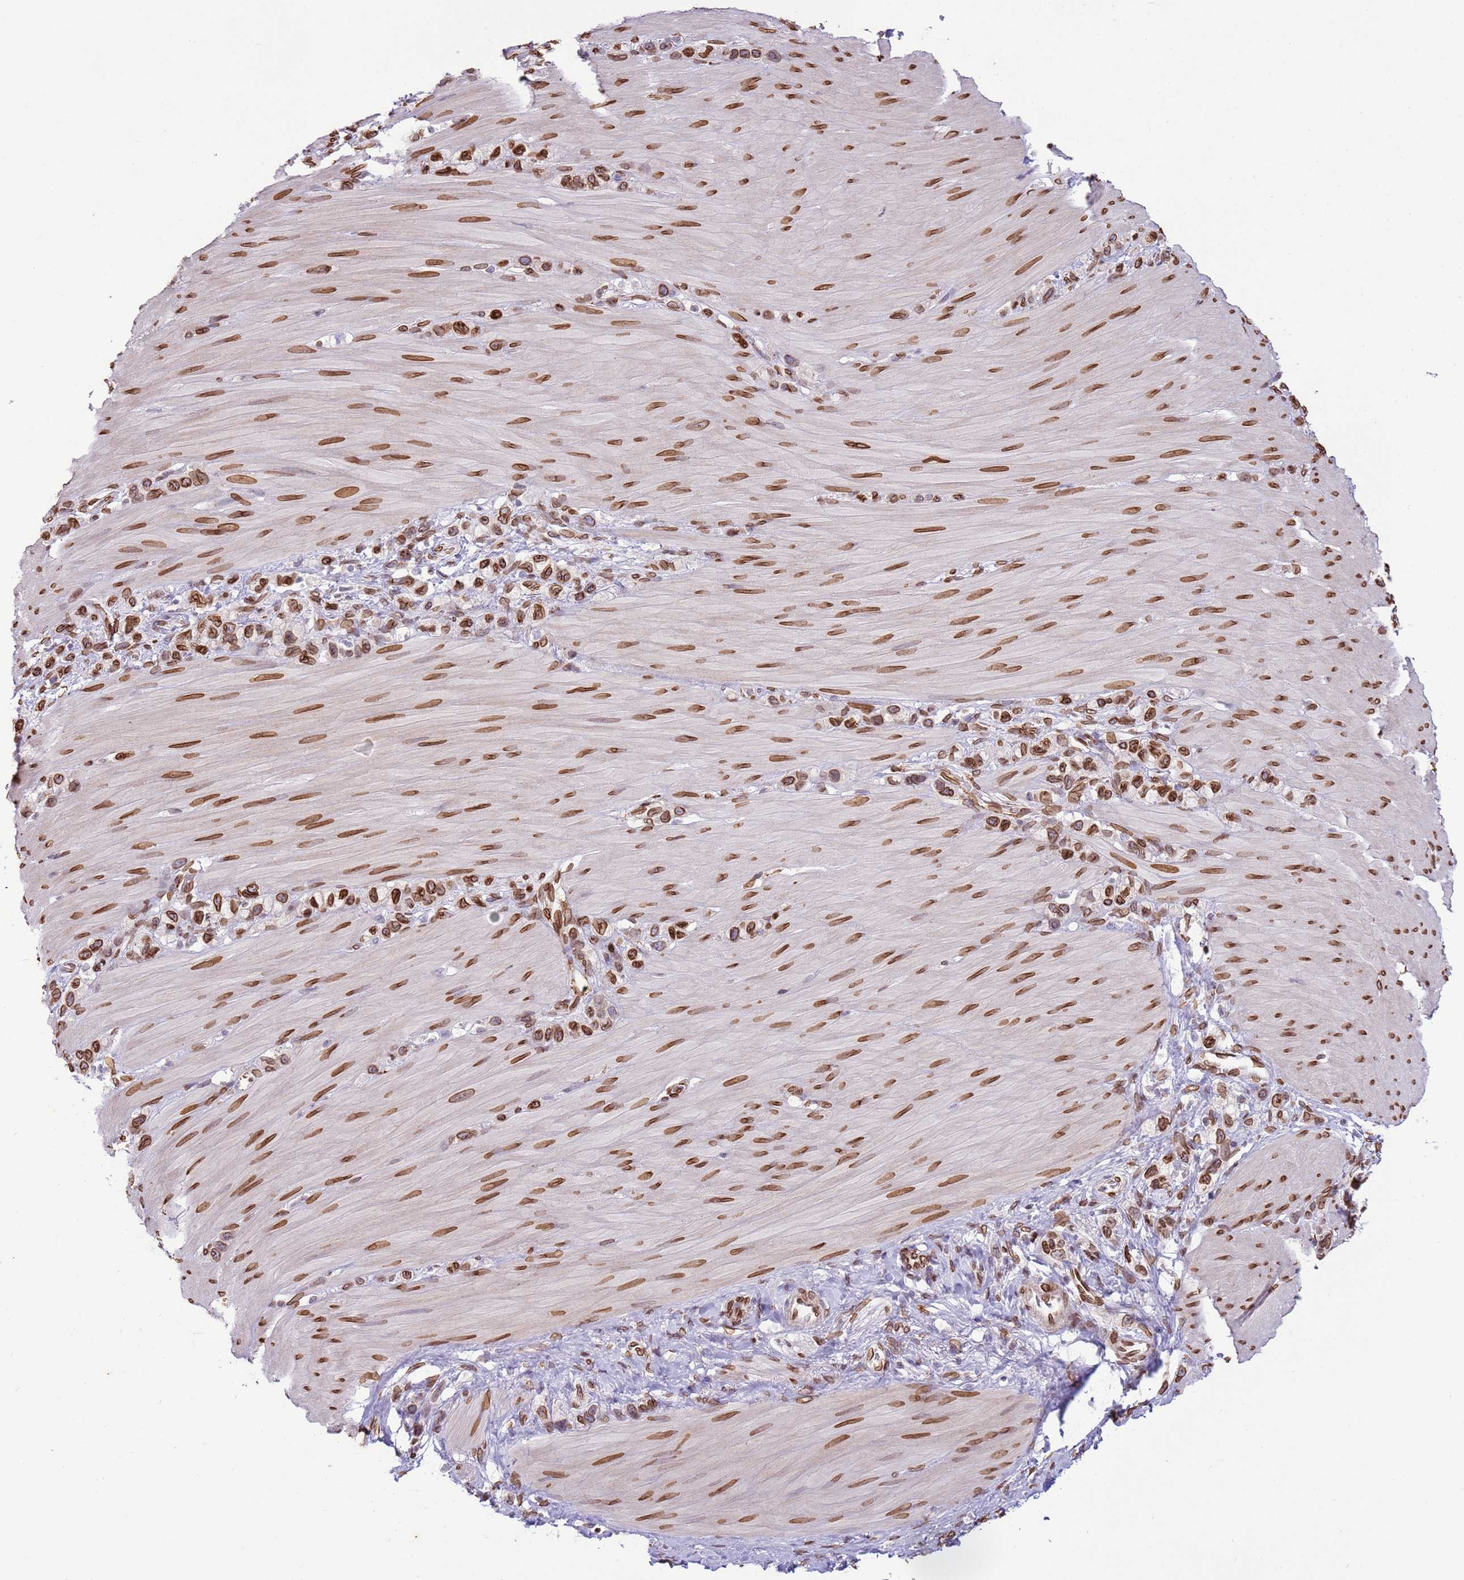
{"staining": {"intensity": "moderate", "quantity": ">75%", "location": "cytoplasmic/membranous,nuclear"}, "tissue": "stomach cancer", "cell_type": "Tumor cells", "image_type": "cancer", "snomed": [{"axis": "morphology", "description": "Adenocarcinoma, NOS"}, {"axis": "topography", "description": "Stomach"}], "caption": "This micrograph displays stomach adenocarcinoma stained with immunohistochemistry to label a protein in brown. The cytoplasmic/membranous and nuclear of tumor cells show moderate positivity for the protein. Nuclei are counter-stained blue.", "gene": "TMEM47", "patient": {"sex": "female", "age": 65}}